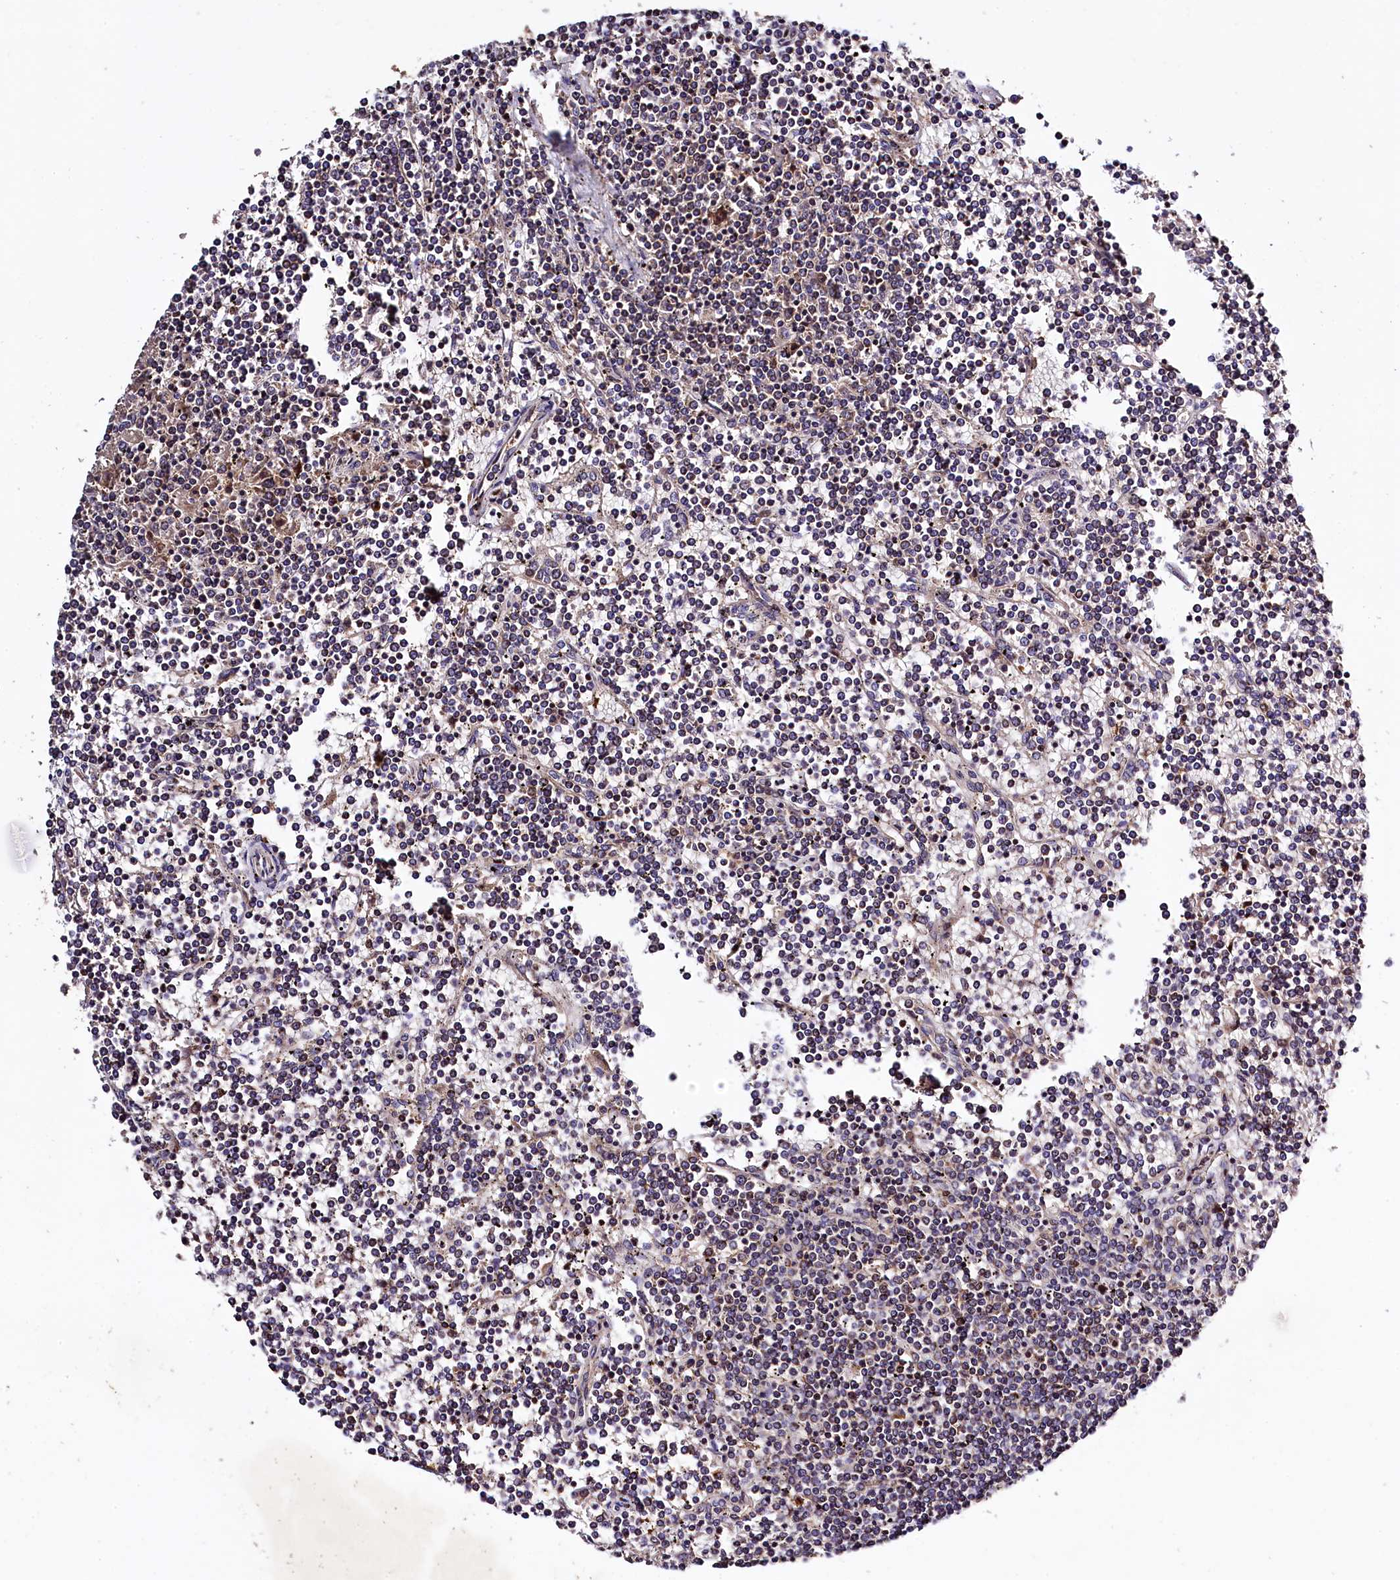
{"staining": {"intensity": "weak", "quantity": "<25%", "location": "cytoplasmic/membranous"}, "tissue": "lymphoma", "cell_type": "Tumor cells", "image_type": "cancer", "snomed": [{"axis": "morphology", "description": "Malignant lymphoma, non-Hodgkin's type, Low grade"}, {"axis": "topography", "description": "Spleen"}], "caption": "Lymphoma was stained to show a protein in brown. There is no significant staining in tumor cells. (Stains: DAB (3,3'-diaminobenzidine) immunohistochemistry (IHC) with hematoxylin counter stain, Microscopy: brightfield microscopy at high magnification).", "gene": "KLC2", "patient": {"sex": "female", "age": 19}}